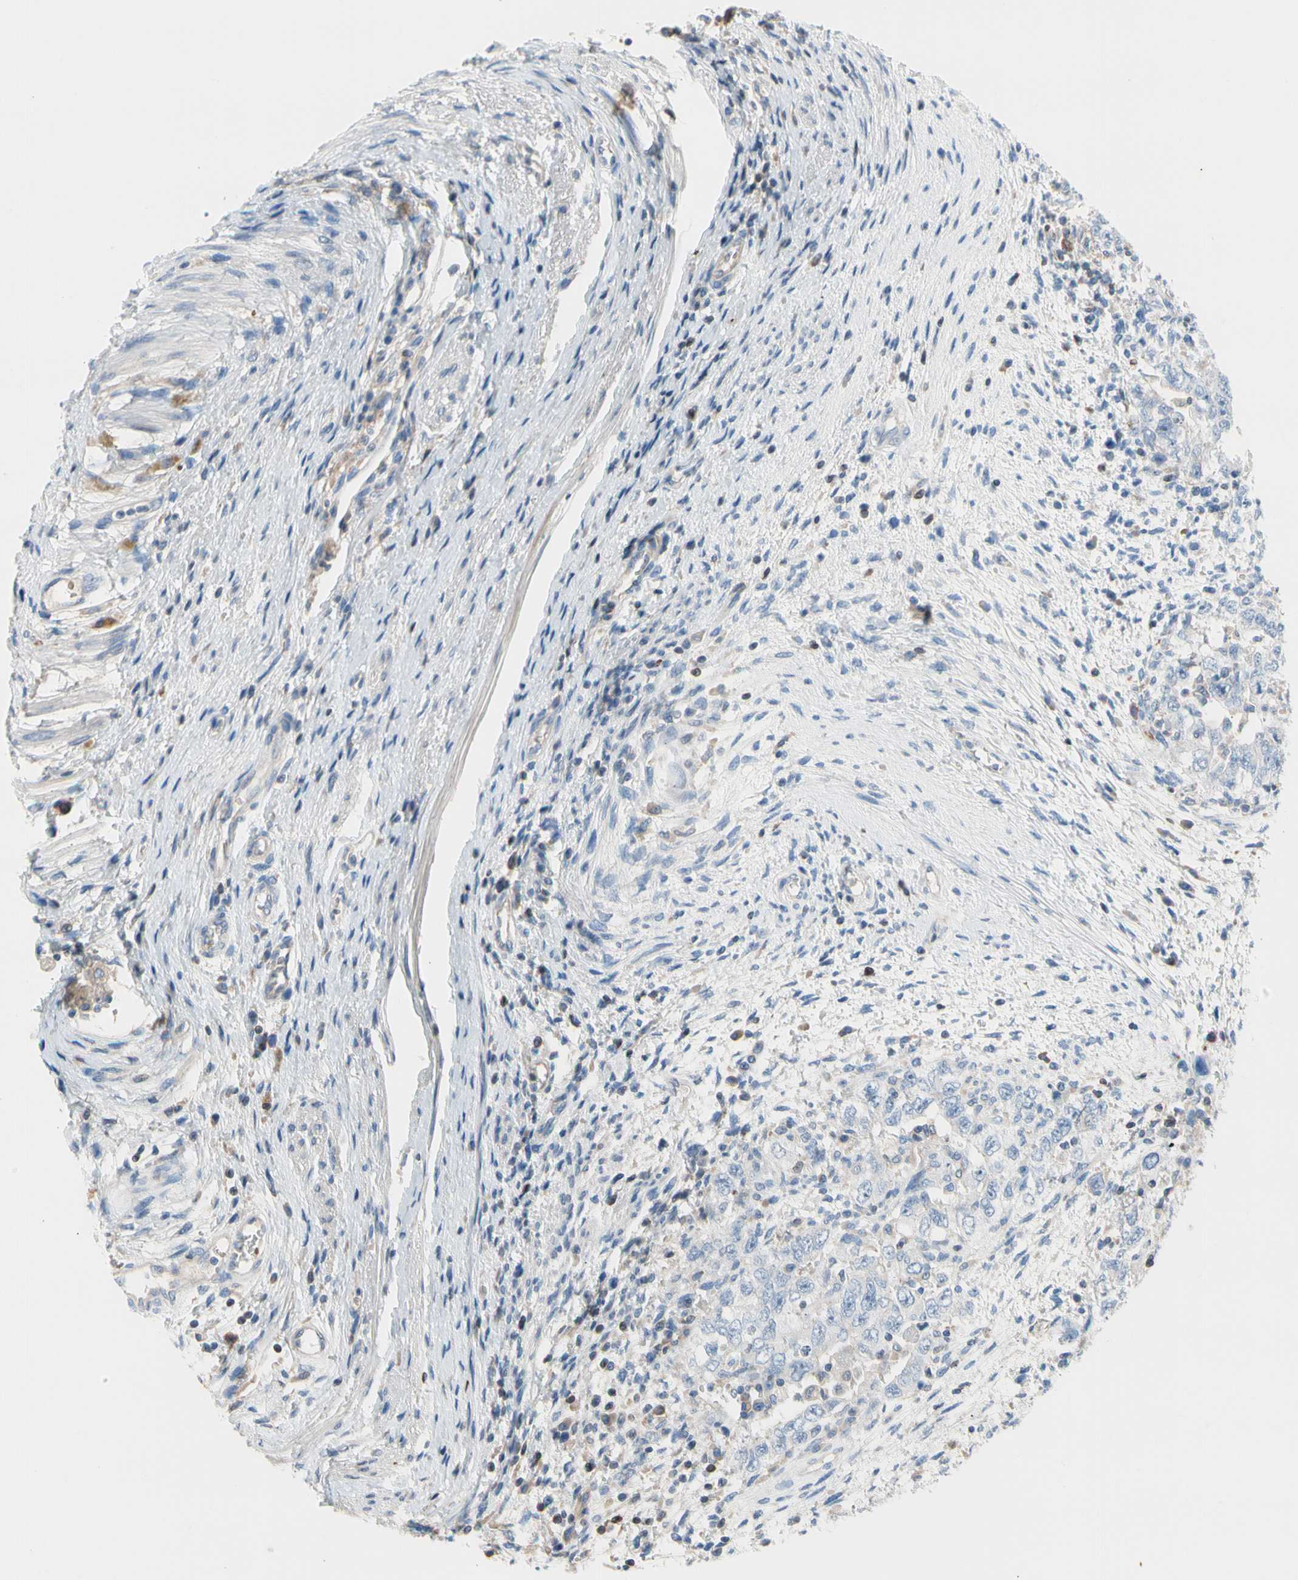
{"staining": {"intensity": "negative", "quantity": "none", "location": "none"}, "tissue": "testis cancer", "cell_type": "Tumor cells", "image_type": "cancer", "snomed": [{"axis": "morphology", "description": "Carcinoma, Embryonal, NOS"}, {"axis": "topography", "description": "Testis"}], "caption": "Tumor cells show no significant staining in testis cancer (embryonal carcinoma).", "gene": "MAP3K3", "patient": {"sex": "male", "age": 26}}